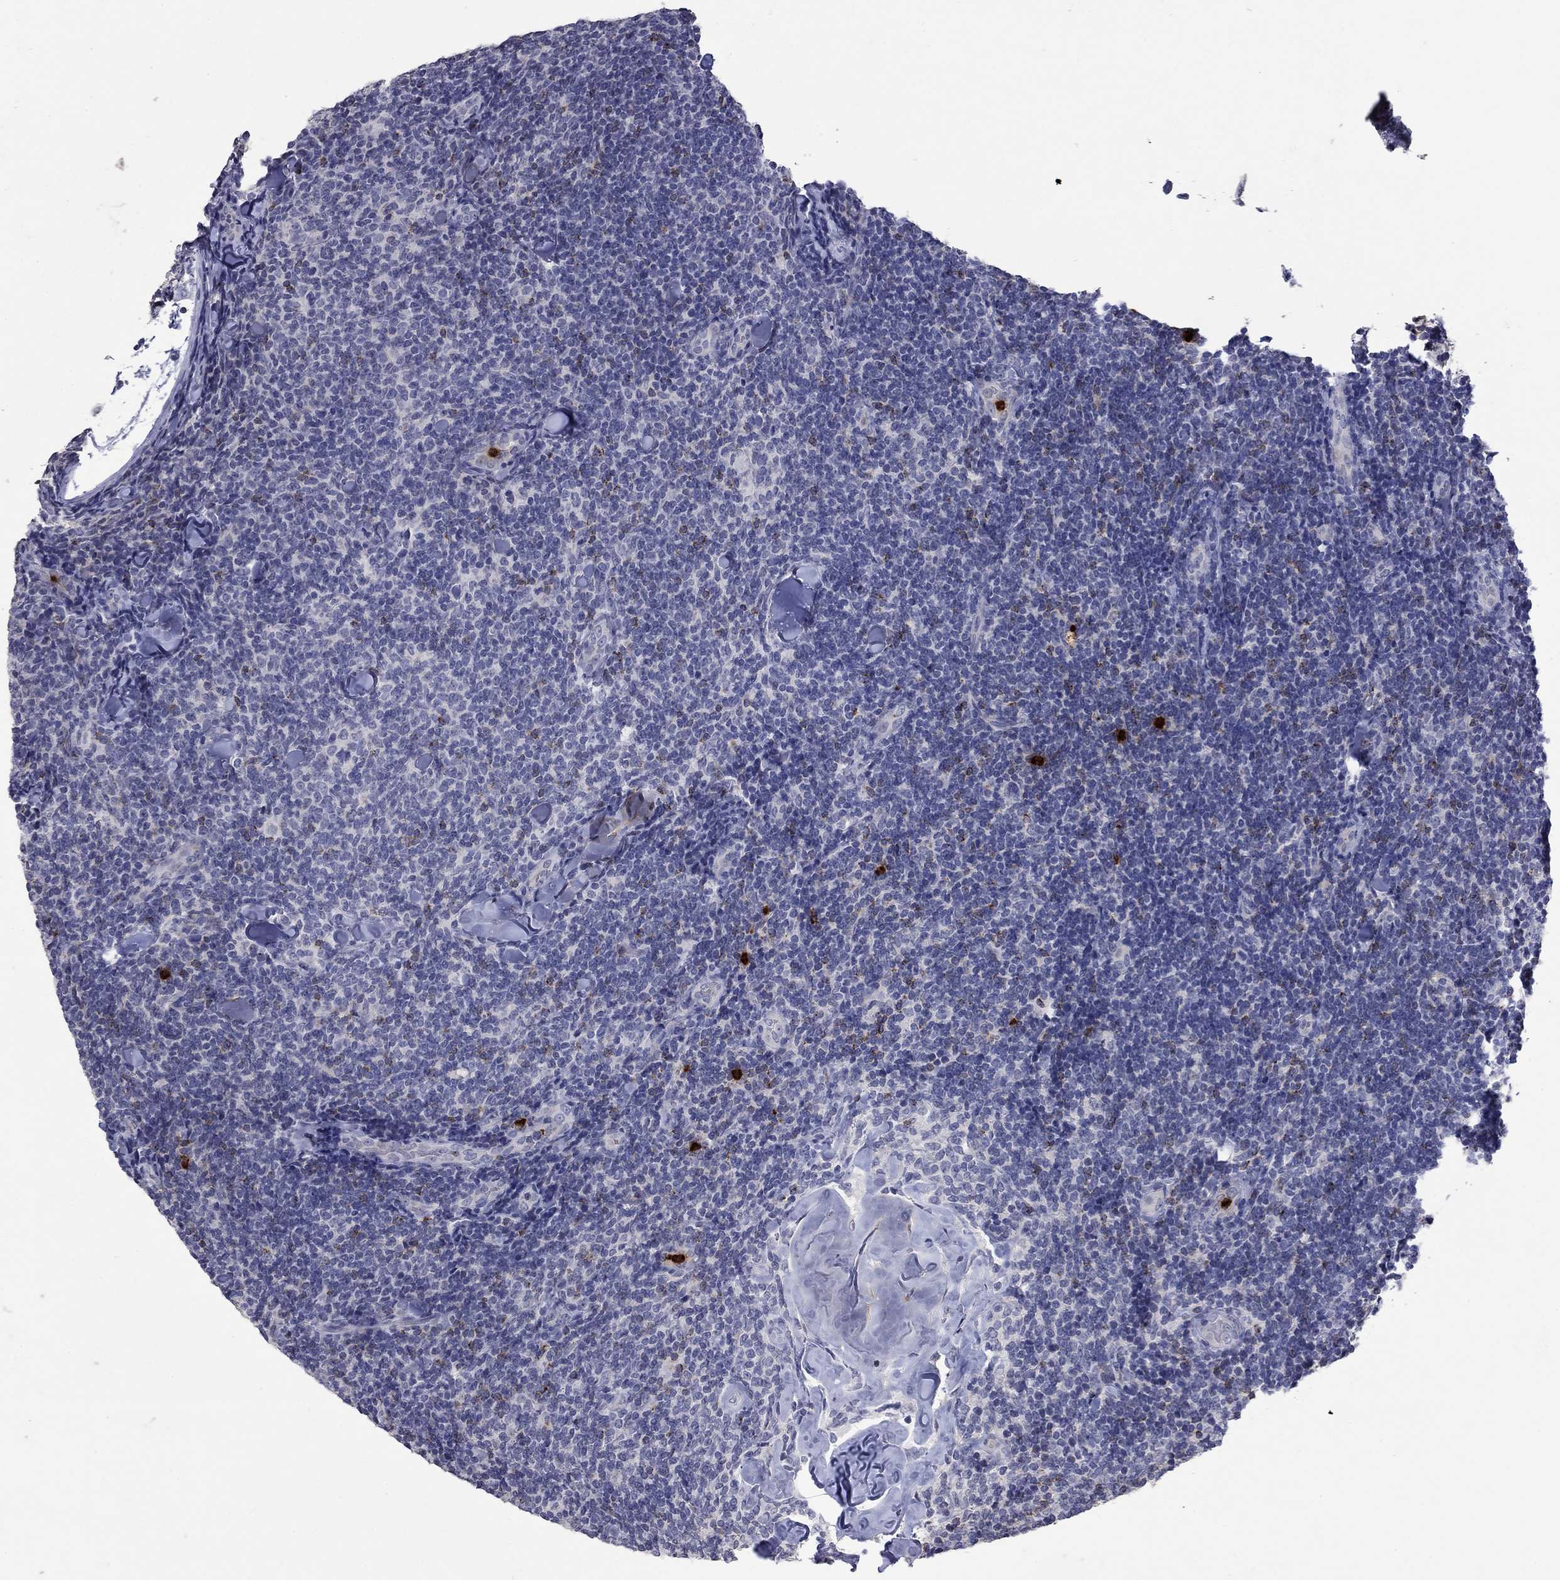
{"staining": {"intensity": "negative", "quantity": "none", "location": "none"}, "tissue": "lymphoma", "cell_type": "Tumor cells", "image_type": "cancer", "snomed": [{"axis": "morphology", "description": "Malignant lymphoma, non-Hodgkin's type, Low grade"}, {"axis": "topography", "description": "Lymph node"}], "caption": "There is no significant positivity in tumor cells of lymphoma.", "gene": "CCL5", "patient": {"sex": "female", "age": 56}}